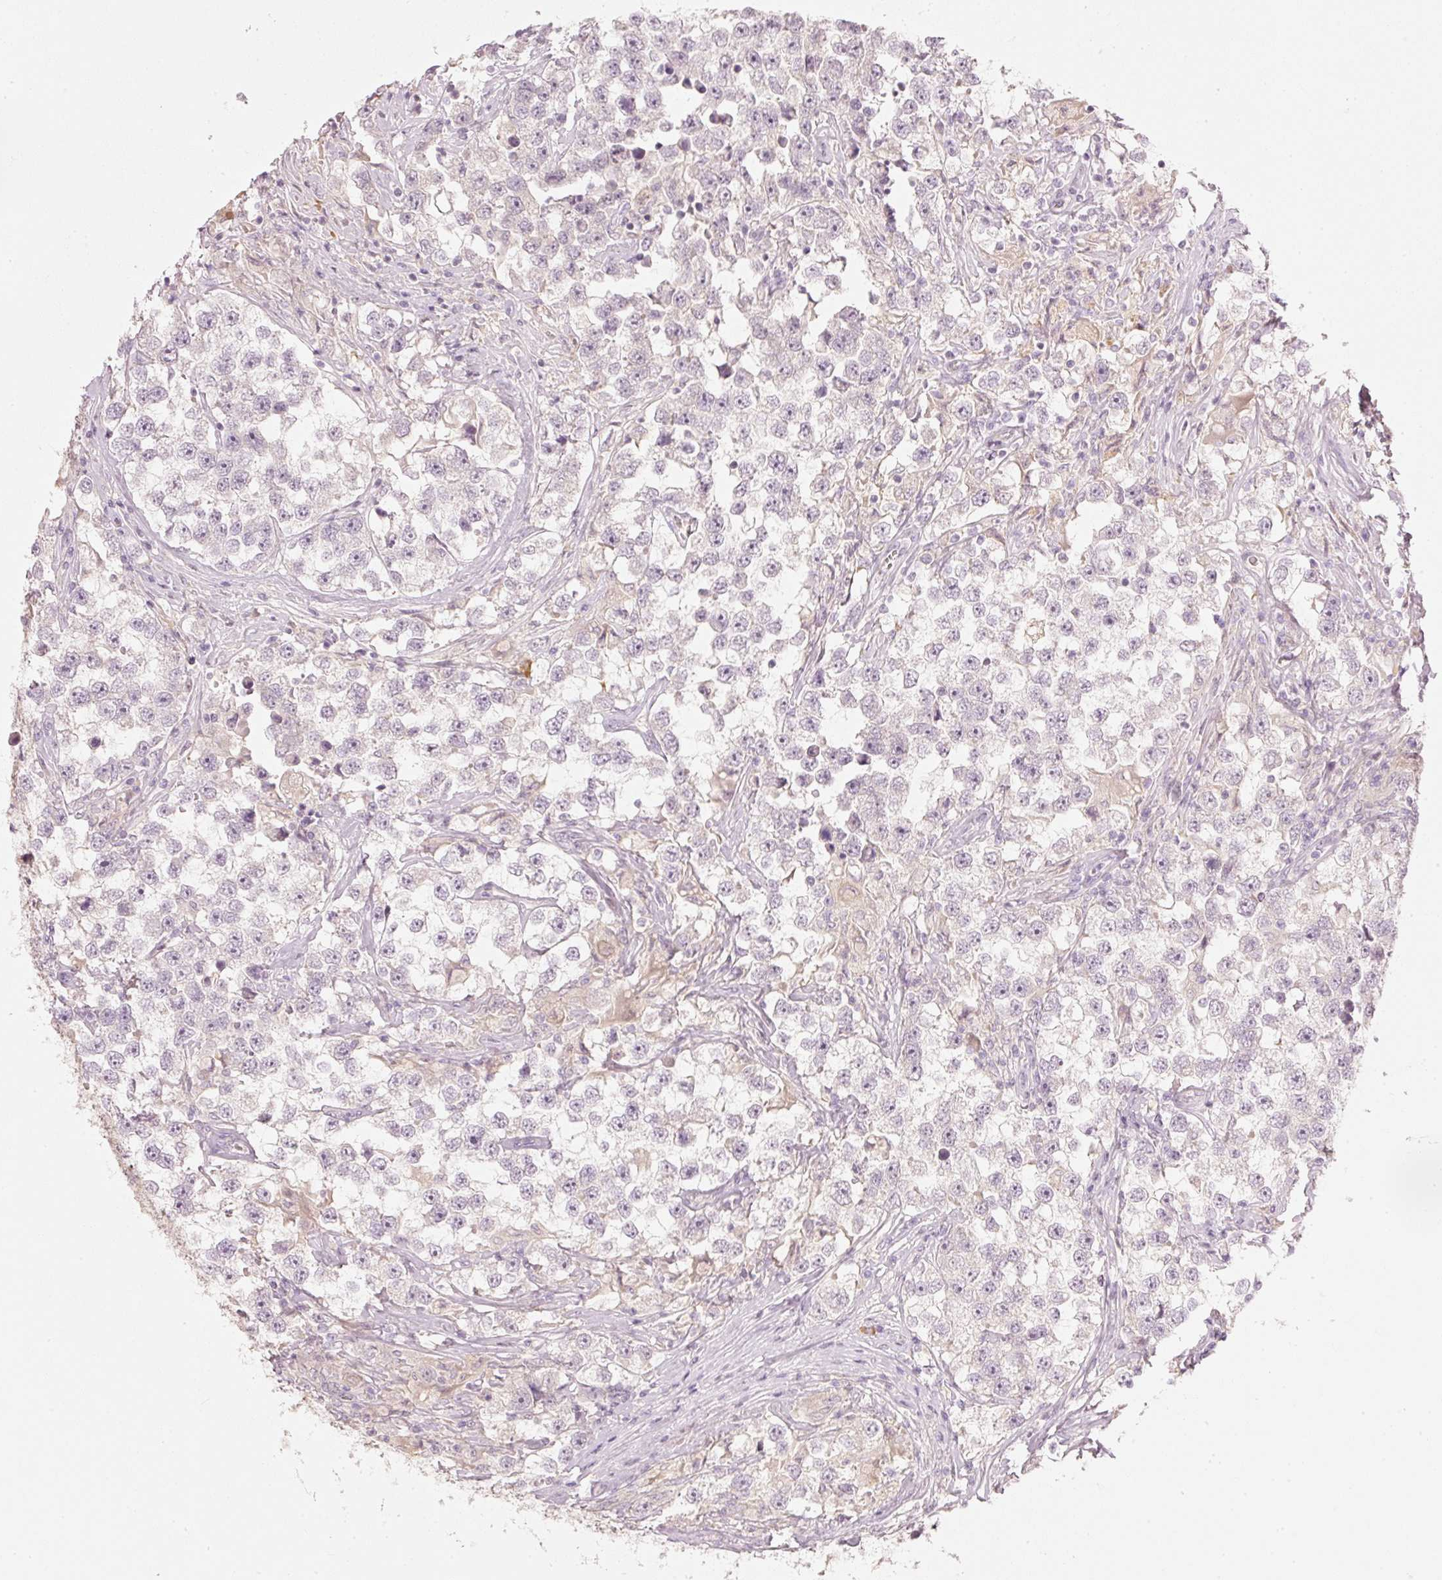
{"staining": {"intensity": "negative", "quantity": "none", "location": "none"}, "tissue": "testis cancer", "cell_type": "Tumor cells", "image_type": "cancer", "snomed": [{"axis": "morphology", "description": "Seminoma, NOS"}, {"axis": "topography", "description": "Testis"}], "caption": "This is a photomicrograph of immunohistochemistry (IHC) staining of testis cancer, which shows no staining in tumor cells.", "gene": "STEAP1", "patient": {"sex": "male", "age": 46}}